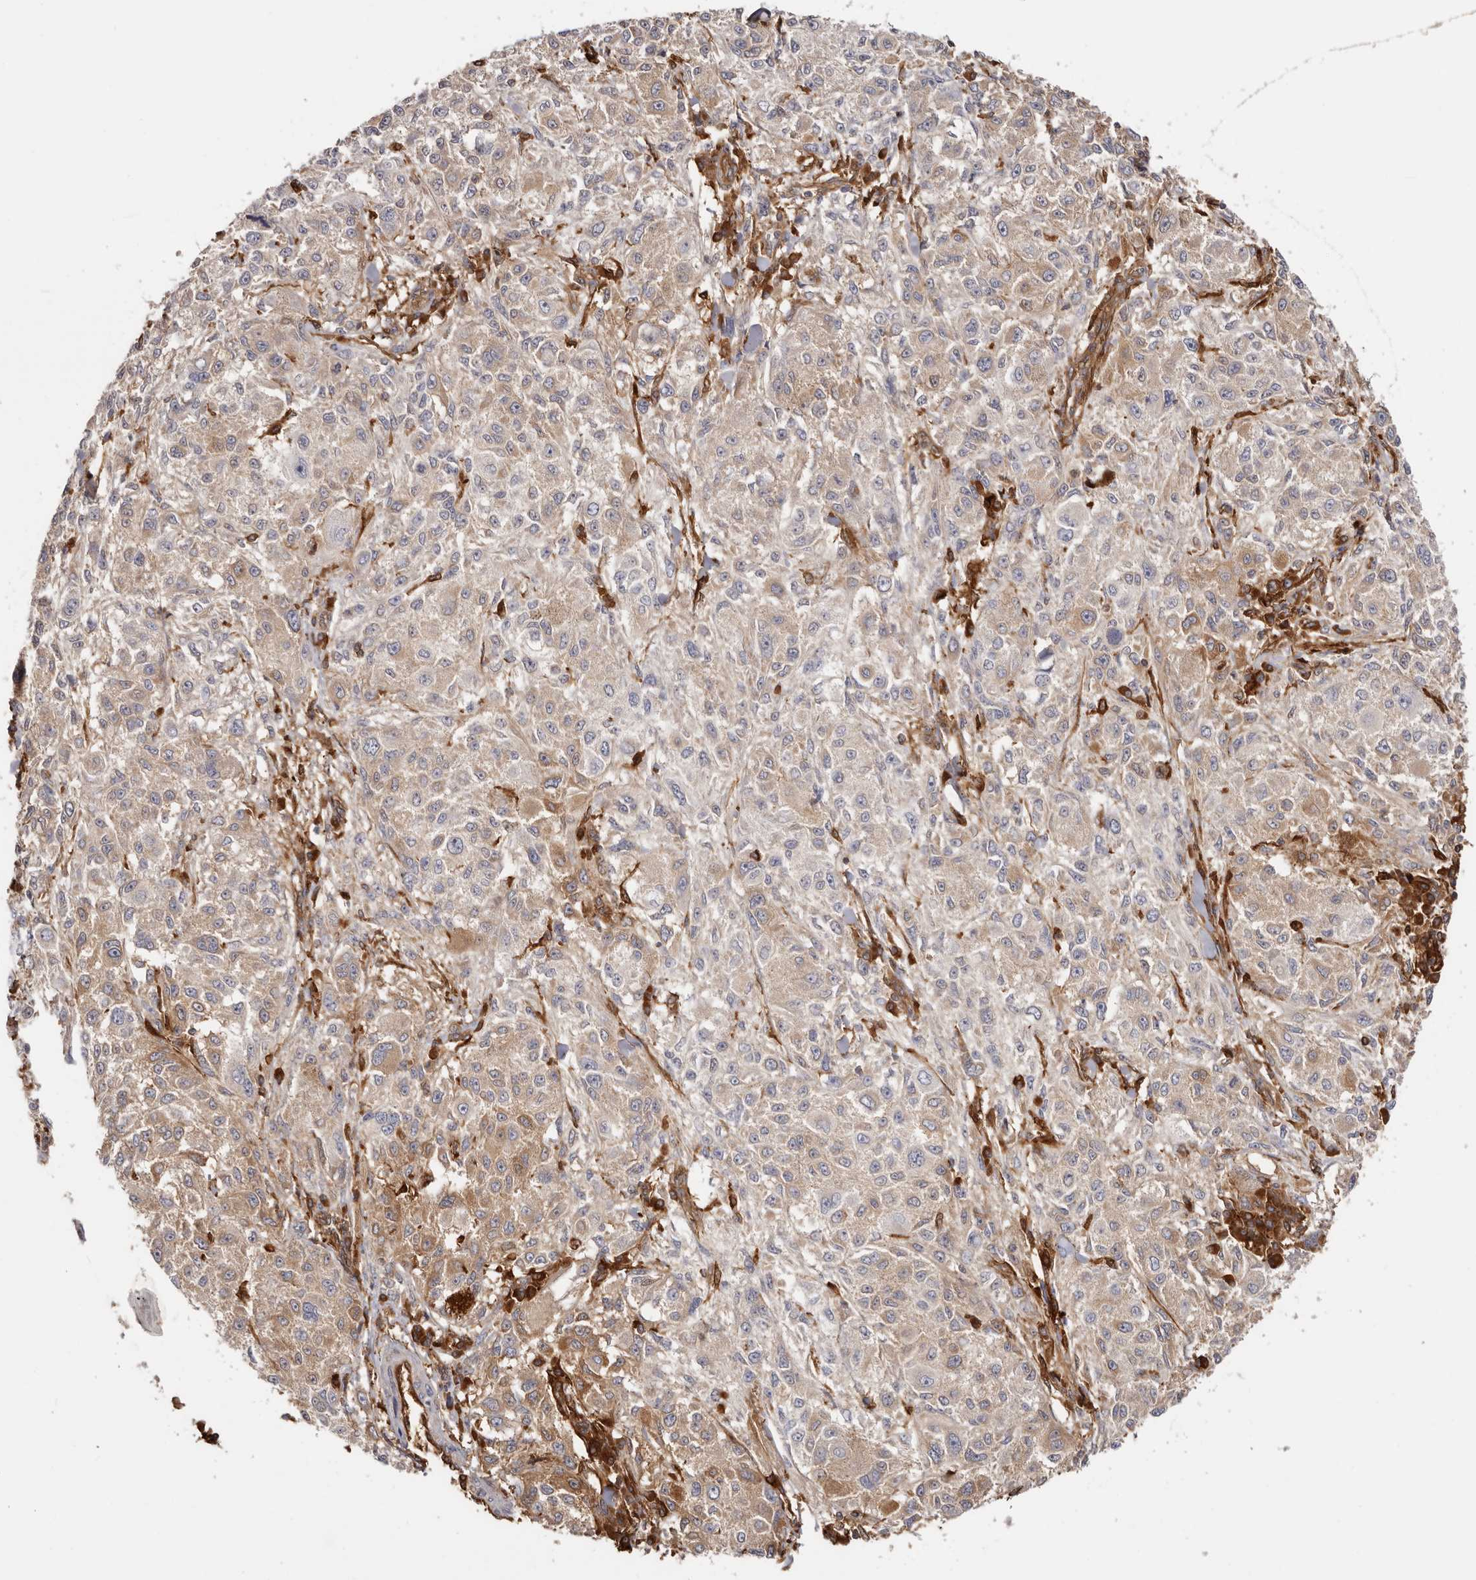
{"staining": {"intensity": "weak", "quantity": "25%-75%", "location": "cytoplasmic/membranous"}, "tissue": "melanoma", "cell_type": "Tumor cells", "image_type": "cancer", "snomed": [{"axis": "morphology", "description": "Necrosis, NOS"}, {"axis": "morphology", "description": "Malignant melanoma, NOS"}, {"axis": "topography", "description": "Skin"}], "caption": "A high-resolution histopathology image shows immunohistochemistry staining of malignant melanoma, which shows weak cytoplasmic/membranous expression in about 25%-75% of tumor cells.", "gene": "LAP3", "patient": {"sex": "female", "age": 87}}